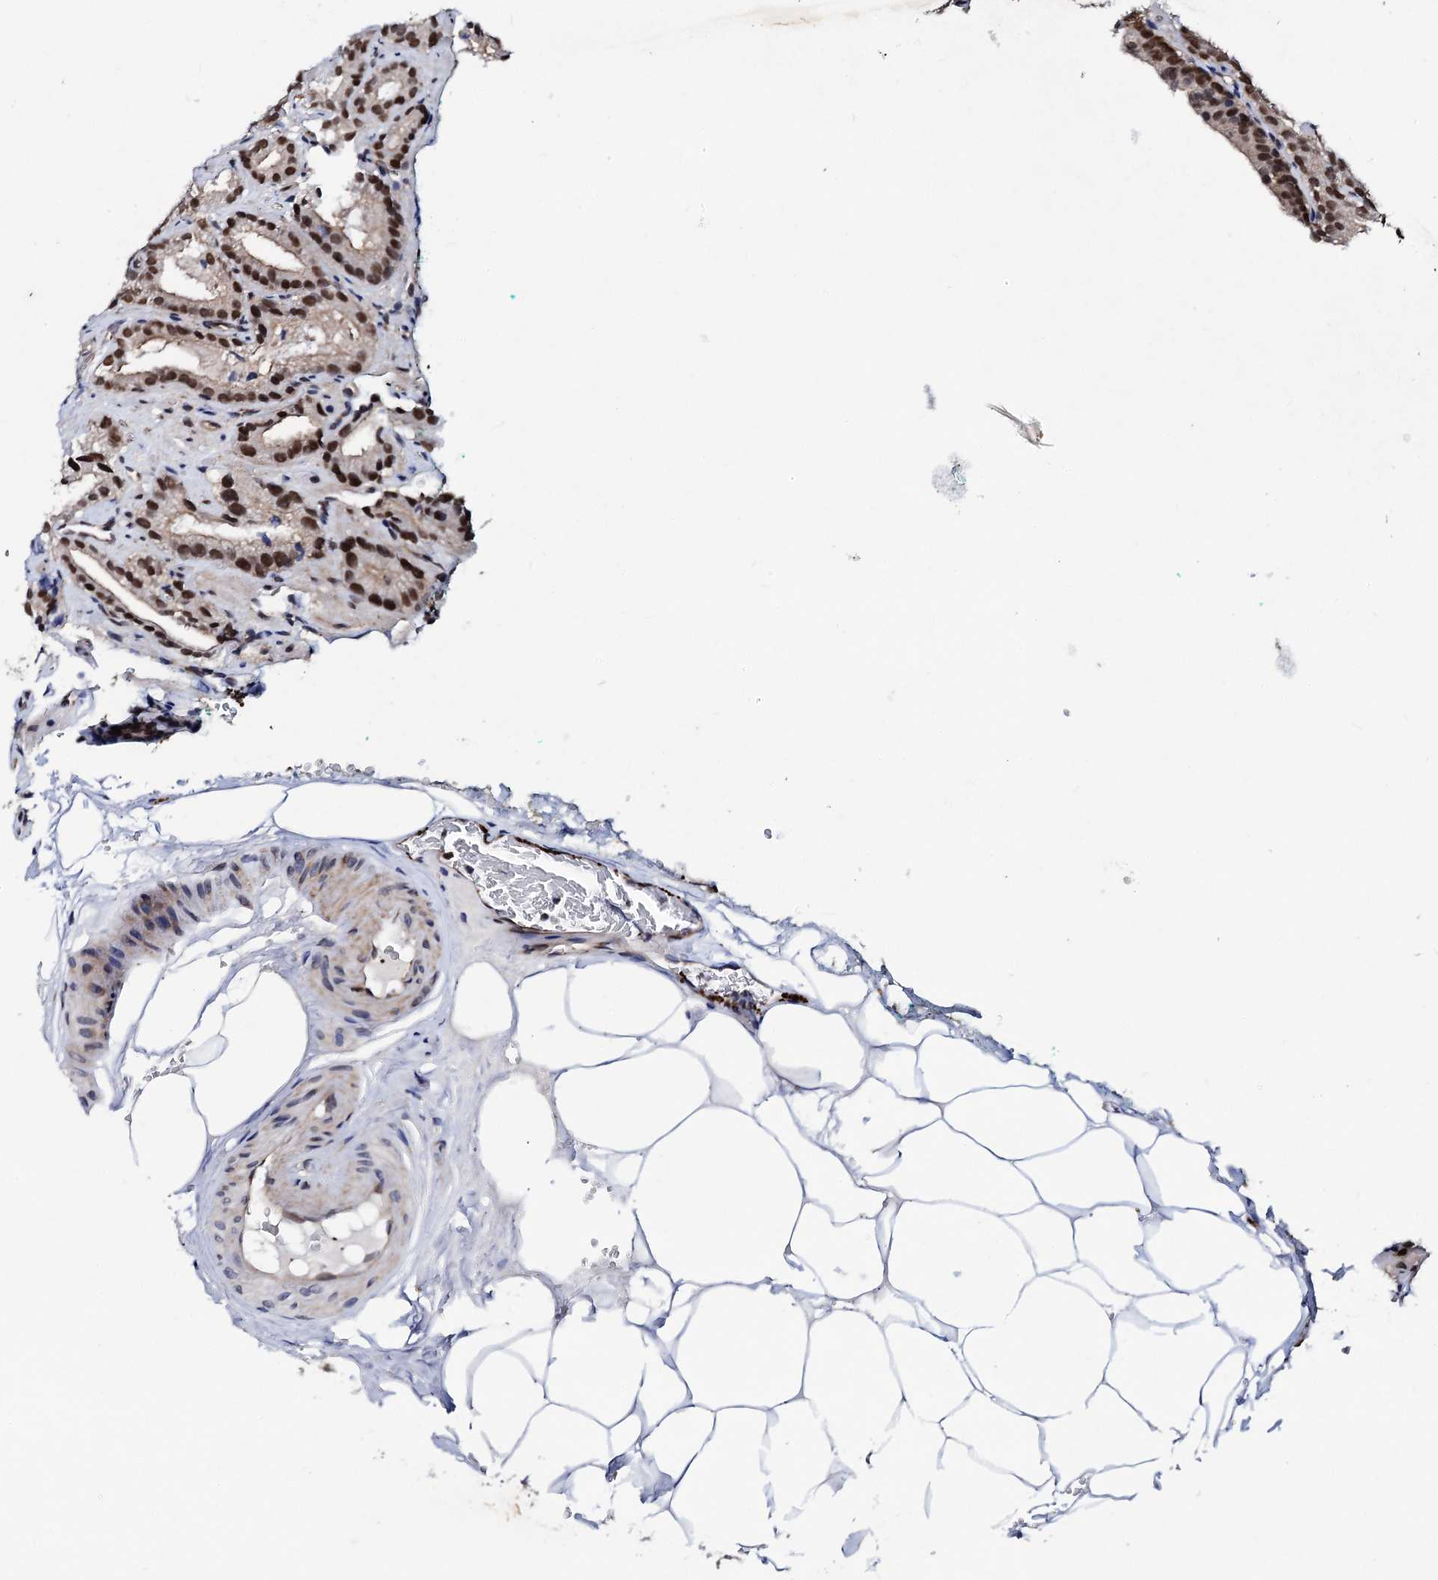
{"staining": {"intensity": "strong", "quantity": ">75%", "location": "nuclear"}, "tissue": "prostate cancer", "cell_type": "Tumor cells", "image_type": "cancer", "snomed": [{"axis": "morphology", "description": "Adenocarcinoma, High grade"}, {"axis": "topography", "description": "Prostate"}], "caption": "Human prostate cancer (high-grade adenocarcinoma) stained for a protein (brown) reveals strong nuclear positive expression in about >75% of tumor cells.", "gene": "CSTF3", "patient": {"sex": "male", "age": 57}}